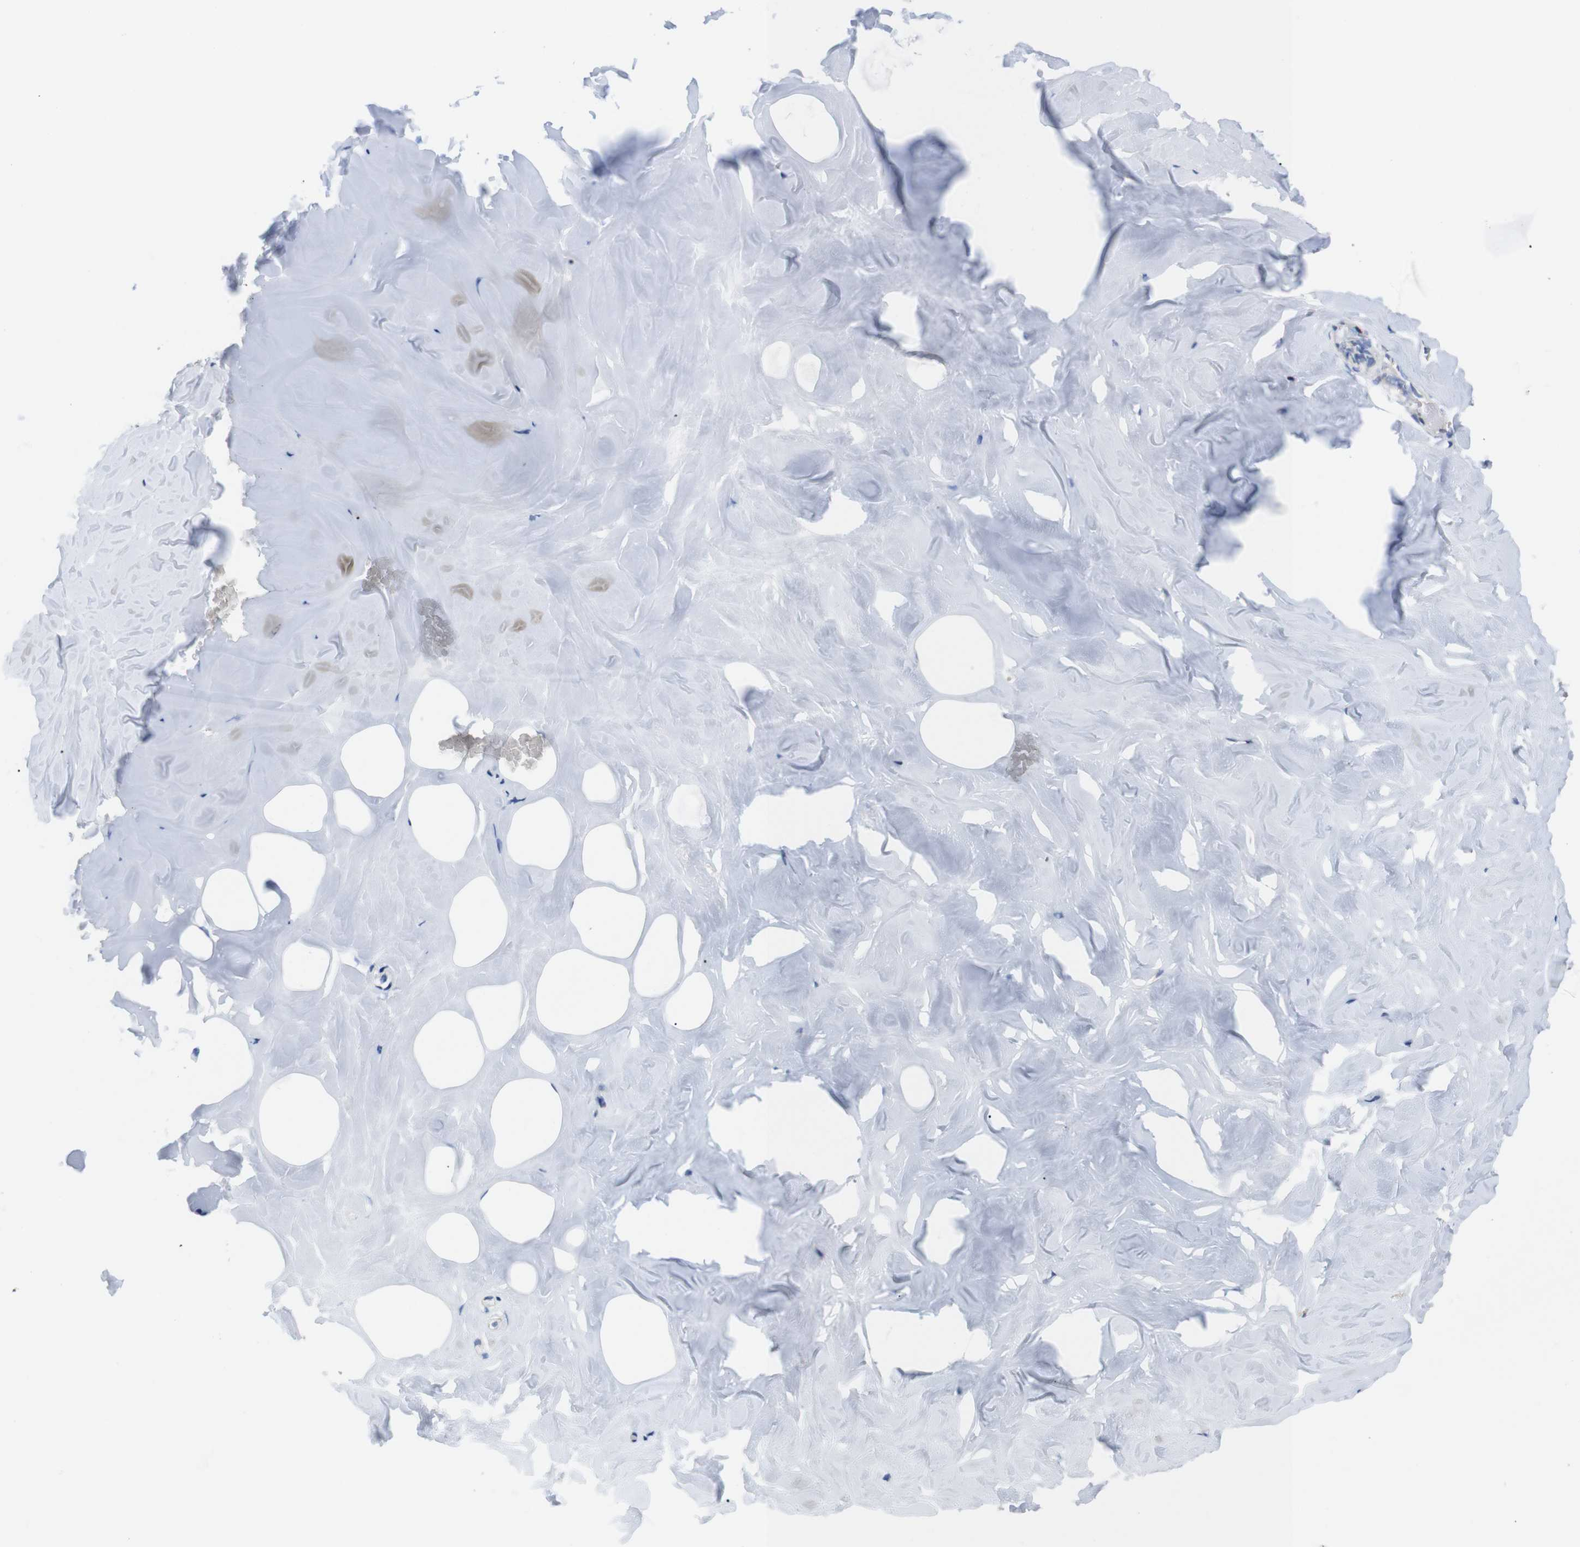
{"staining": {"intensity": "negative", "quantity": "none", "location": "none"}, "tissue": "breast", "cell_type": "Adipocytes", "image_type": "normal", "snomed": [{"axis": "morphology", "description": "Normal tissue, NOS"}, {"axis": "topography", "description": "Breast"}], "caption": "High power microscopy image of an immunohistochemistry (IHC) image of normal breast, revealing no significant staining in adipocytes.", "gene": "HACD3", "patient": {"sex": "female", "age": 75}}